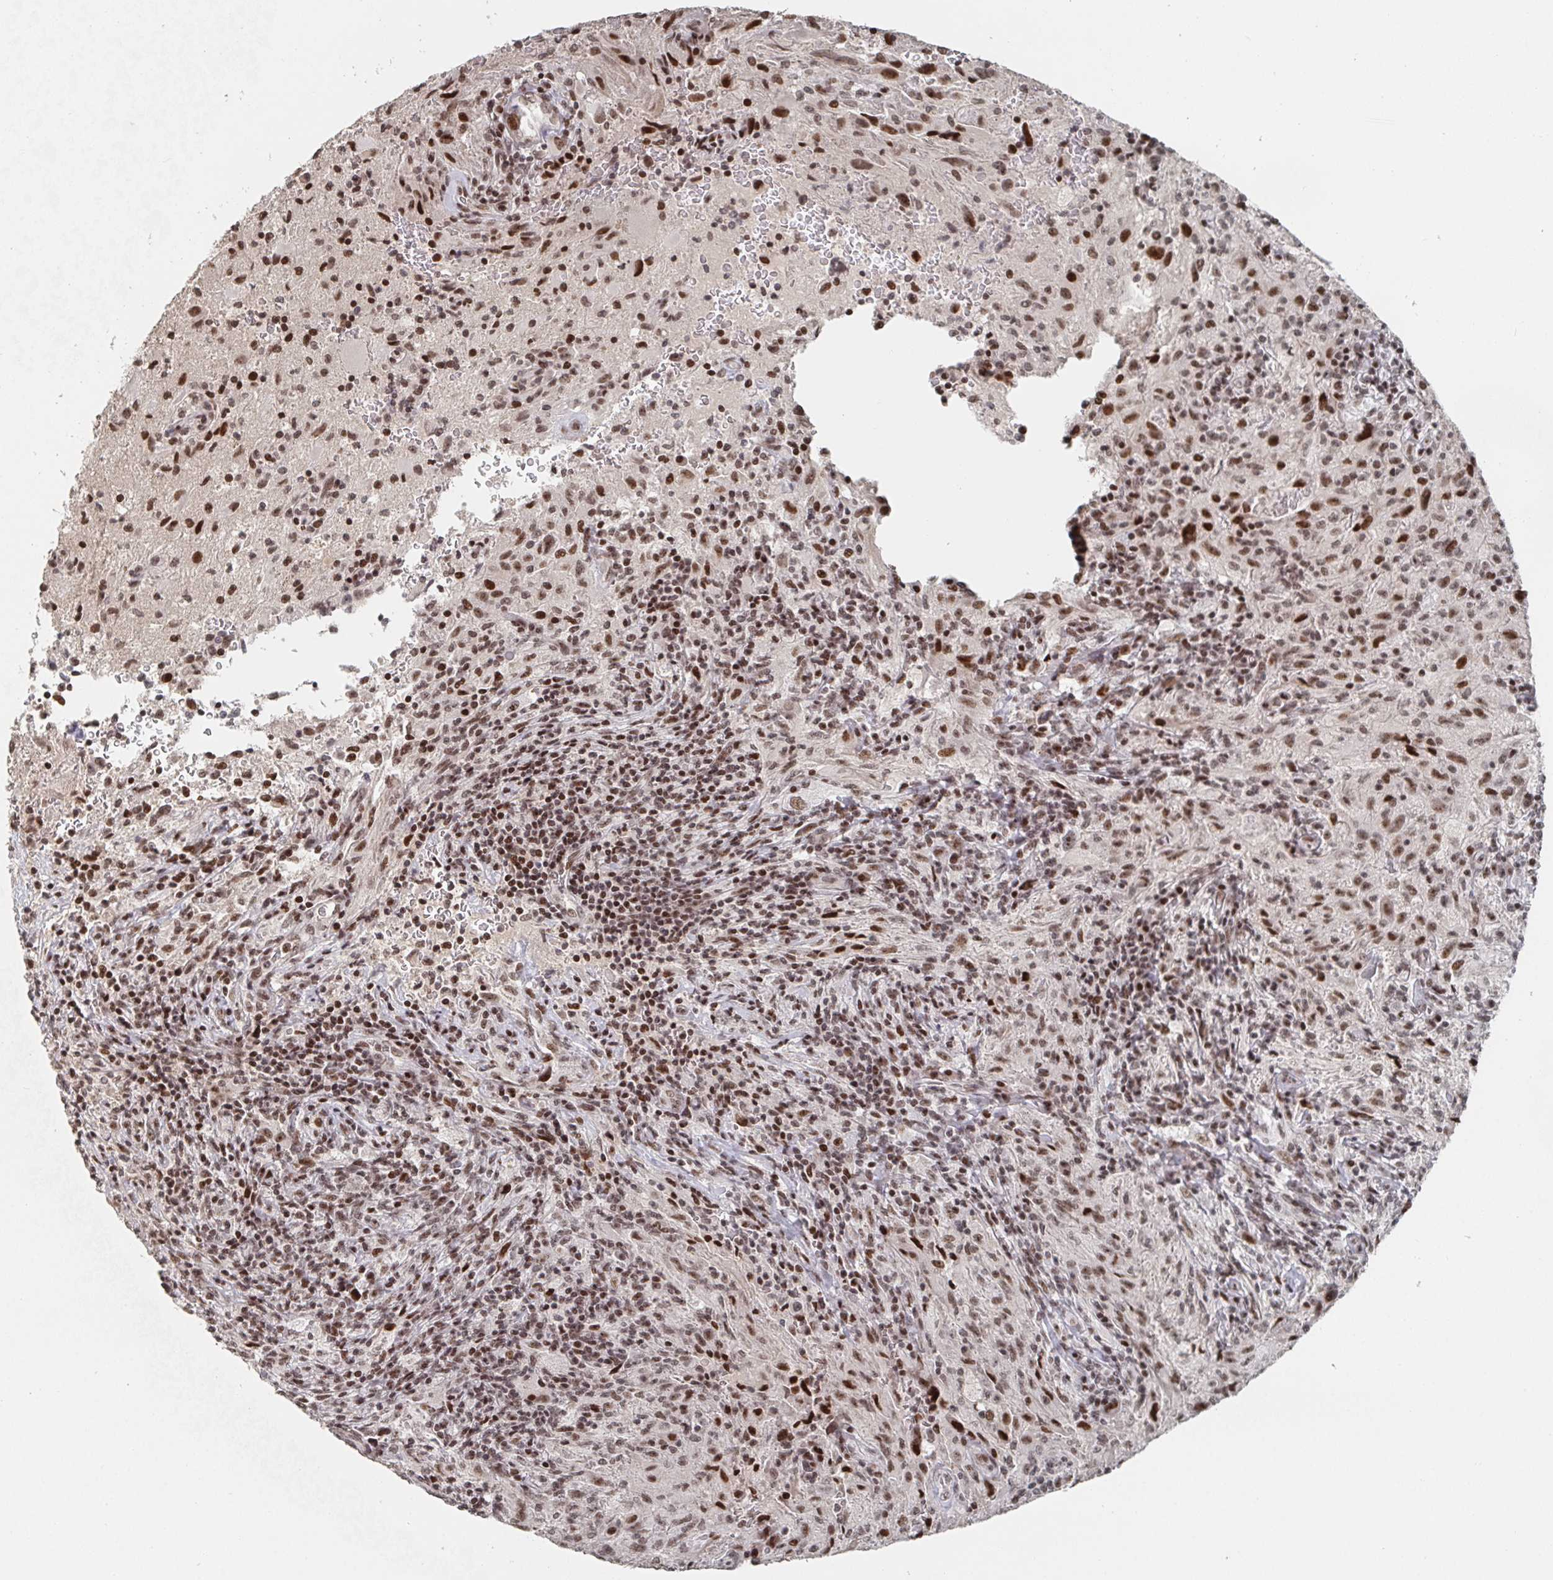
{"staining": {"intensity": "moderate", "quantity": ">75%", "location": "nuclear"}, "tissue": "glioma", "cell_type": "Tumor cells", "image_type": "cancer", "snomed": [{"axis": "morphology", "description": "Glioma, malignant, High grade"}, {"axis": "topography", "description": "Brain"}], "caption": "A histopathology image of malignant glioma (high-grade) stained for a protein displays moderate nuclear brown staining in tumor cells.", "gene": "ZDHHC12", "patient": {"sex": "male", "age": 68}}